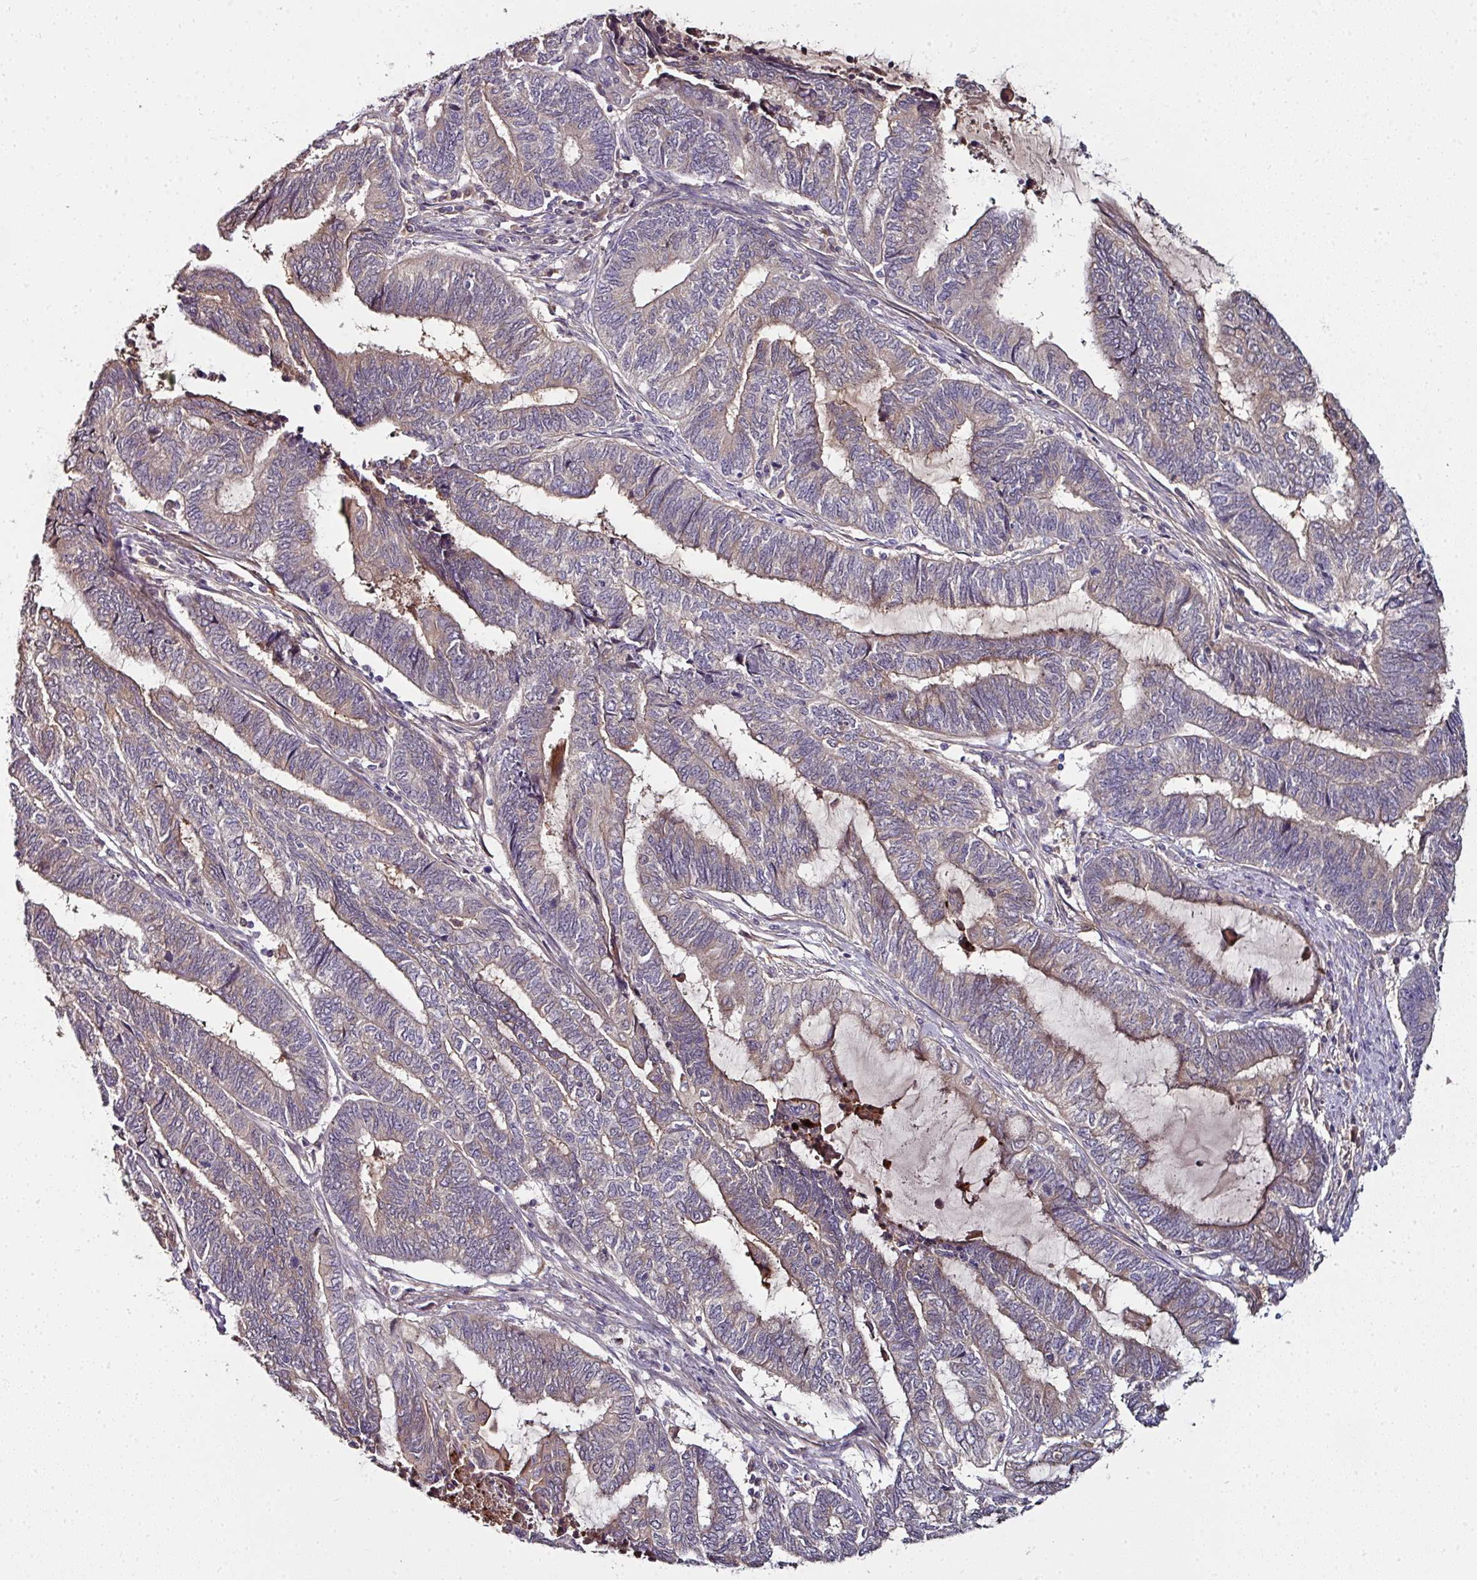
{"staining": {"intensity": "weak", "quantity": "25%-75%", "location": "cytoplasmic/membranous"}, "tissue": "endometrial cancer", "cell_type": "Tumor cells", "image_type": "cancer", "snomed": [{"axis": "morphology", "description": "Adenocarcinoma, NOS"}, {"axis": "topography", "description": "Uterus"}, {"axis": "topography", "description": "Endometrium"}], "caption": "Endometrial cancer (adenocarcinoma) stained for a protein (brown) demonstrates weak cytoplasmic/membranous positive positivity in about 25%-75% of tumor cells.", "gene": "CTDSP2", "patient": {"sex": "female", "age": 70}}